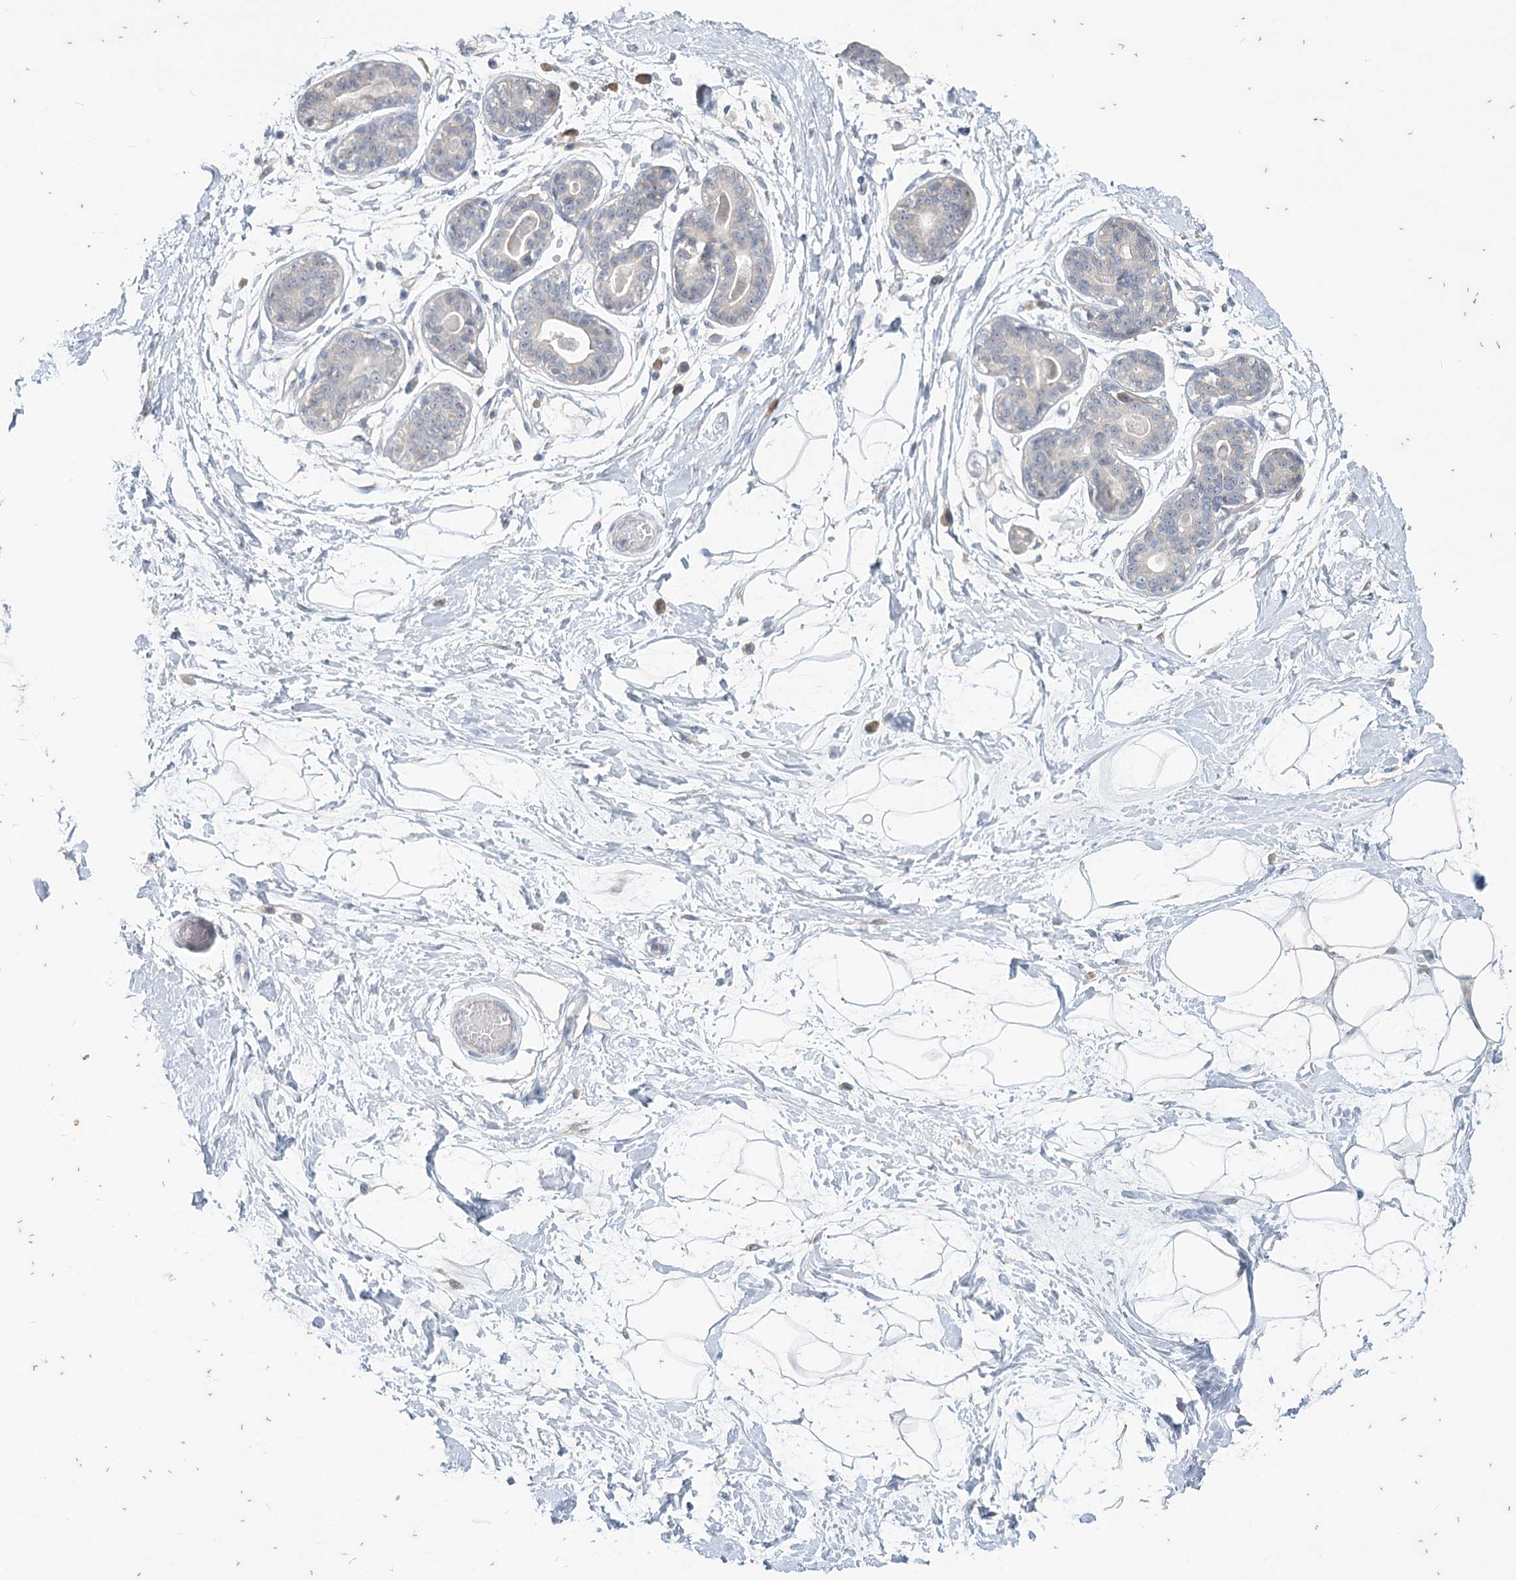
{"staining": {"intensity": "negative", "quantity": "none", "location": "none"}, "tissue": "breast", "cell_type": "Adipocytes", "image_type": "normal", "snomed": [{"axis": "morphology", "description": "Normal tissue, NOS"}, {"axis": "topography", "description": "Breast"}], "caption": "IHC of unremarkable human breast demonstrates no positivity in adipocytes.", "gene": "SLC9A3", "patient": {"sex": "female", "age": 45}}